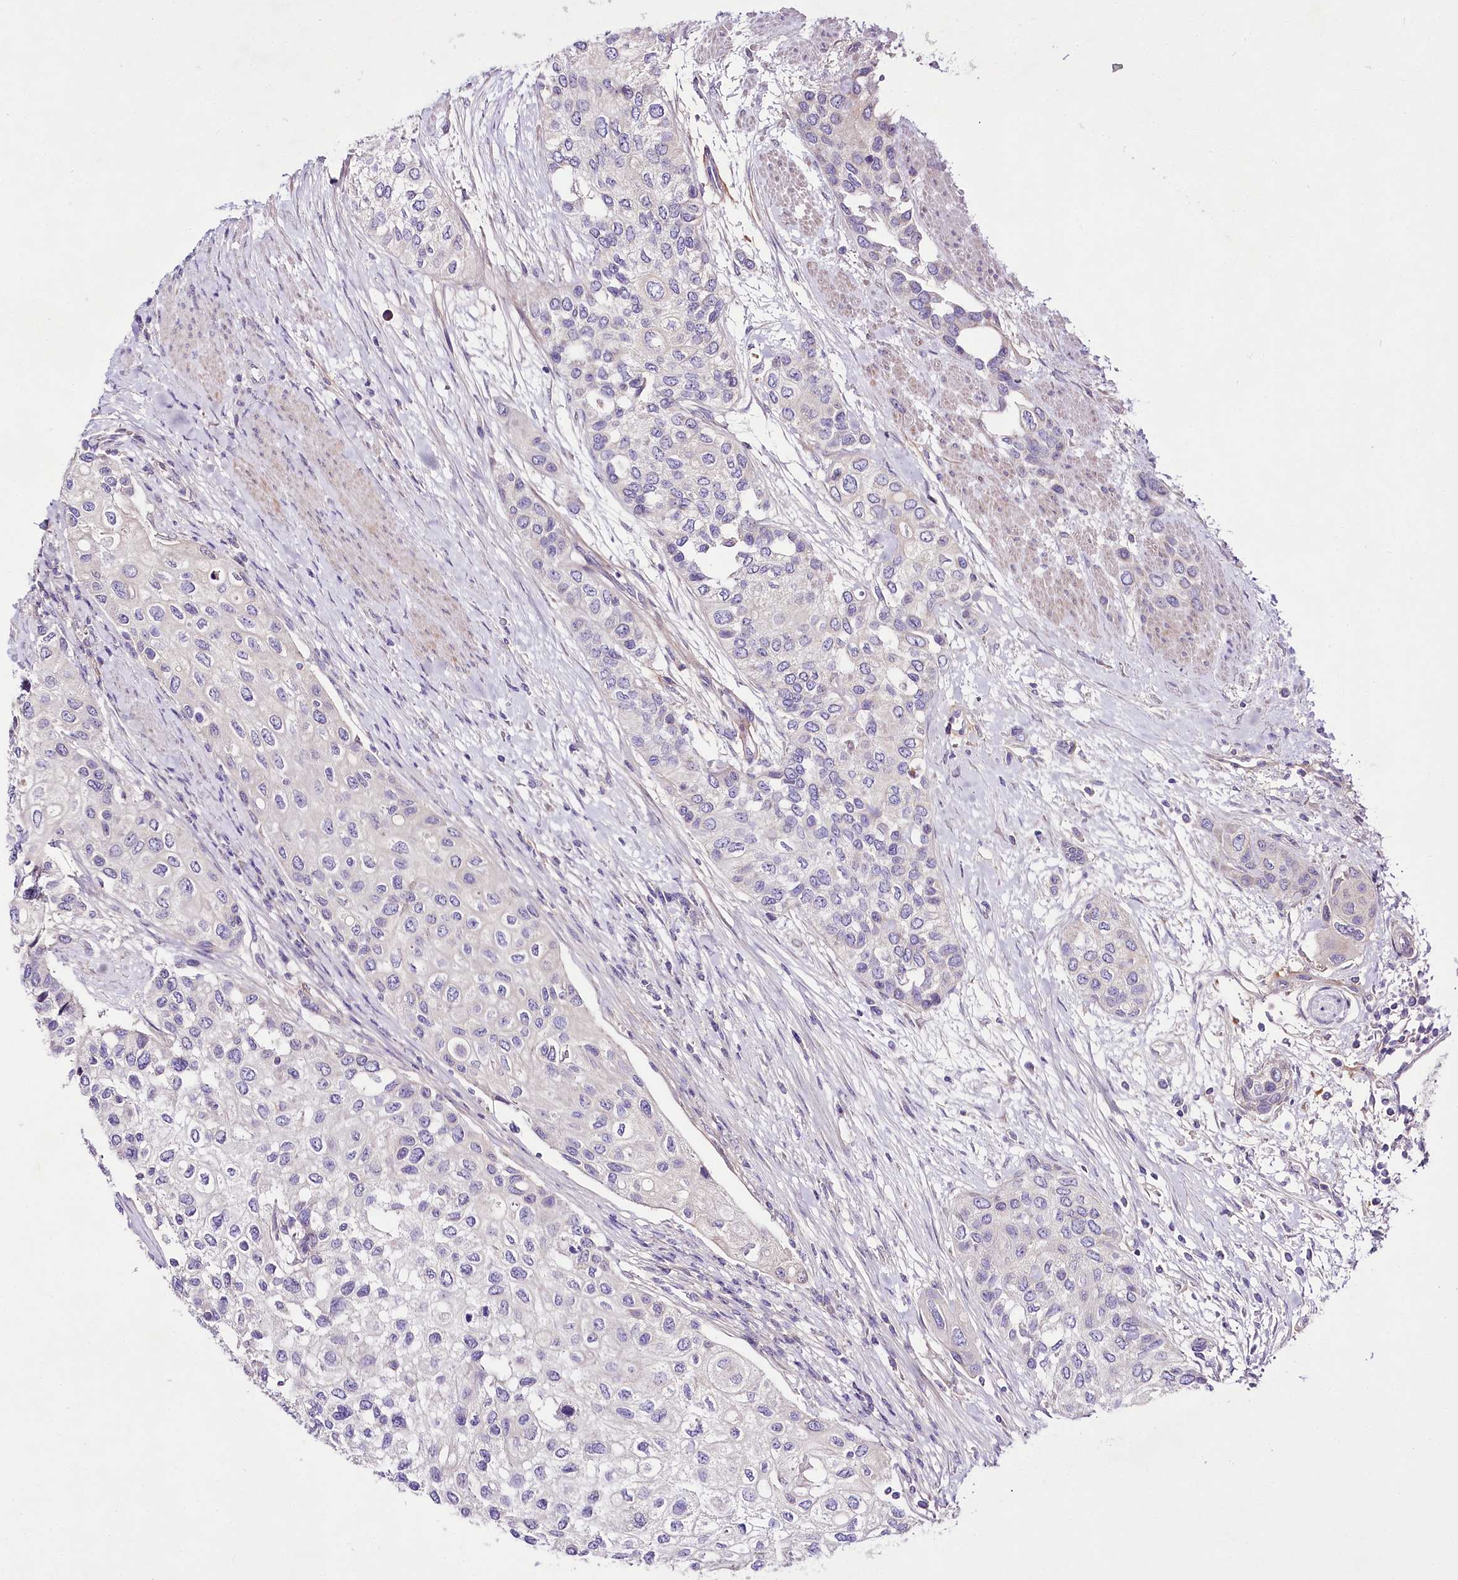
{"staining": {"intensity": "negative", "quantity": "none", "location": "none"}, "tissue": "urothelial cancer", "cell_type": "Tumor cells", "image_type": "cancer", "snomed": [{"axis": "morphology", "description": "Normal tissue, NOS"}, {"axis": "morphology", "description": "Urothelial carcinoma, High grade"}, {"axis": "topography", "description": "Vascular tissue"}, {"axis": "topography", "description": "Urinary bladder"}], "caption": "Immunohistochemical staining of human high-grade urothelial carcinoma demonstrates no significant expression in tumor cells. (DAB (3,3'-diaminobenzidine) immunohistochemistry visualized using brightfield microscopy, high magnification).", "gene": "LRRC14B", "patient": {"sex": "female", "age": 56}}